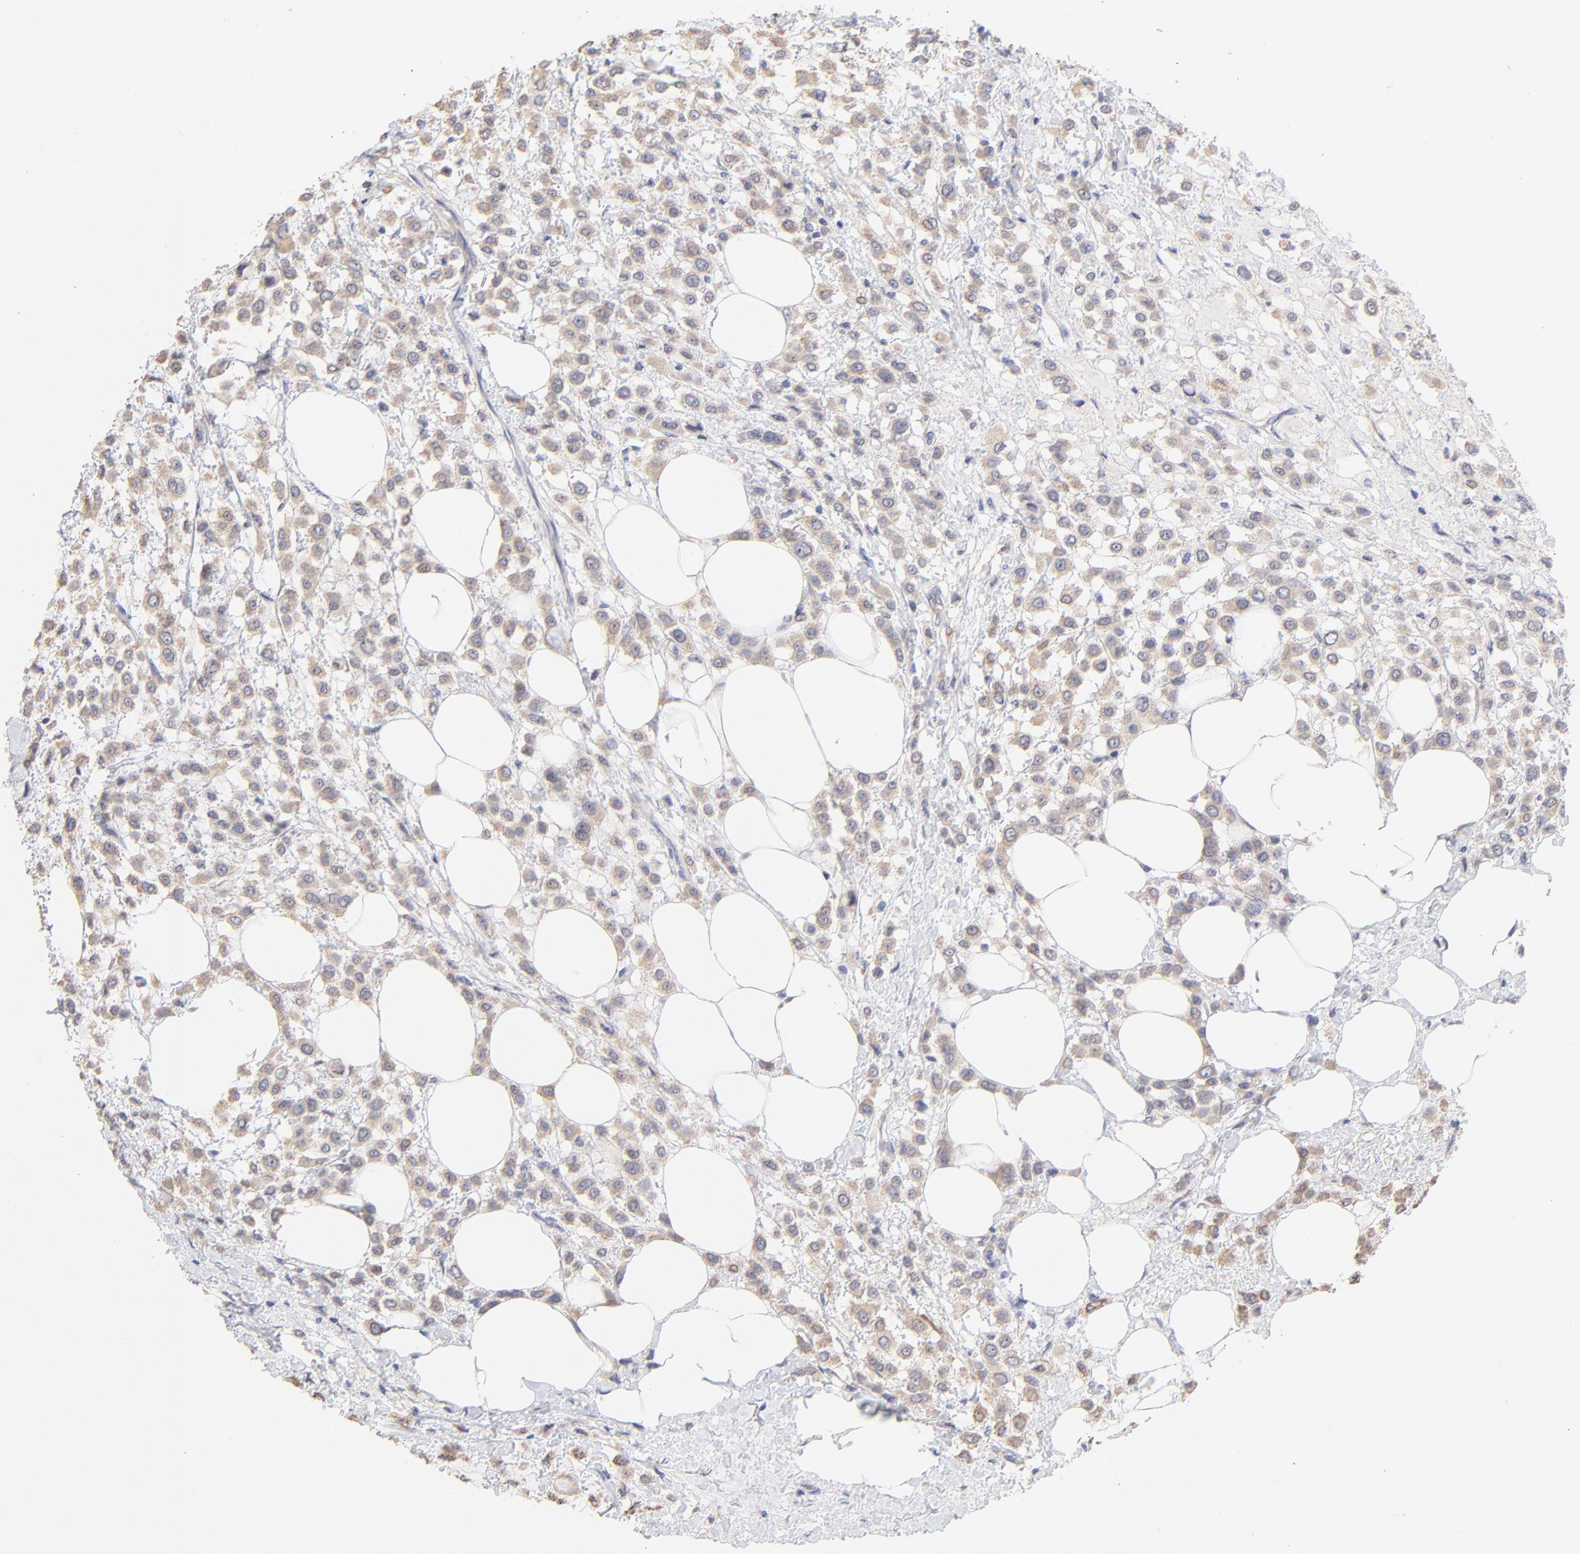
{"staining": {"intensity": "moderate", "quantity": ">75%", "location": "cytoplasmic/membranous"}, "tissue": "breast cancer", "cell_type": "Tumor cells", "image_type": "cancer", "snomed": [{"axis": "morphology", "description": "Lobular carcinoma"}, {"axis": "topography", "description": "Breast"}], "caption": "Moderate cytoplasmic/membranous staining for a protein is appreciated in about >75% of tumor cells of breast cancer (lobular carcinoma) using immunohistochemistry (IHC).", "gene": "PTK7", "patient": {"sex": "female", "age": 85}}